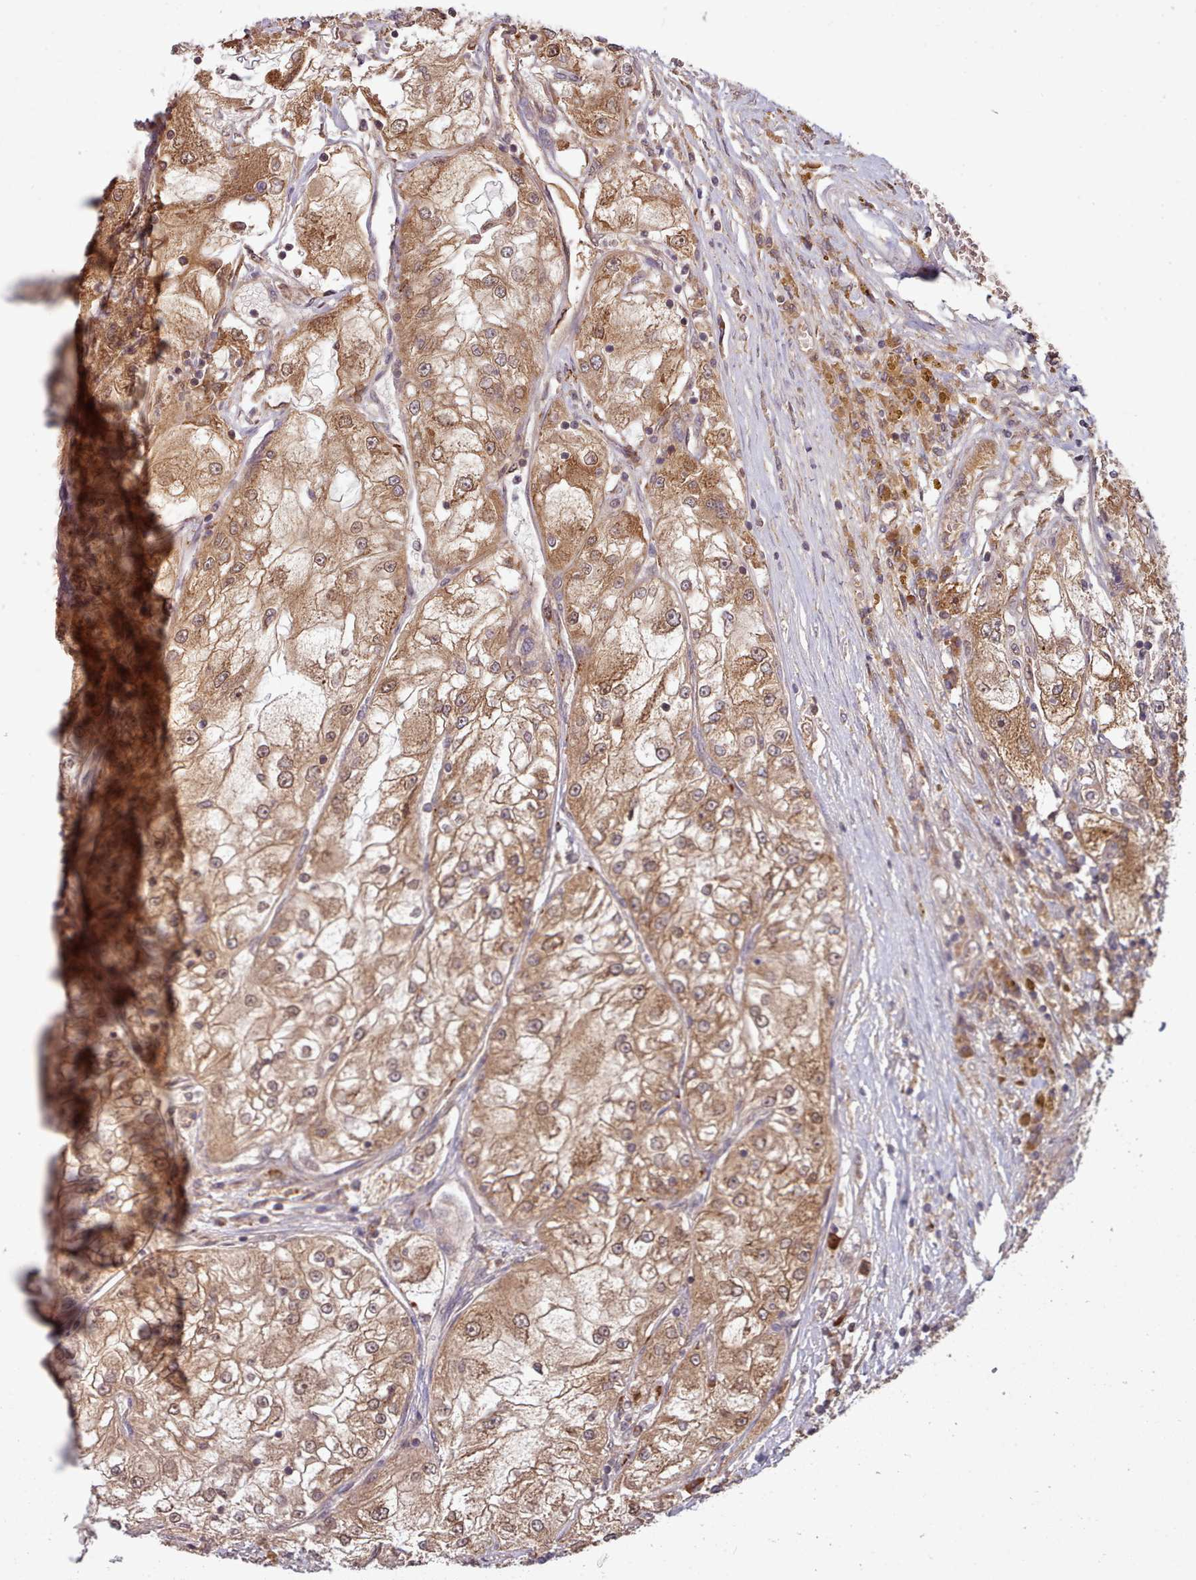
{"staining": {"intensity": "moderate", "quantity": ">75%", "location": "cytoplasmic/membranous"}, "tissue": "renal cancer", "cell_type": "Tumor cells", "image_type": "cancer", "snomed": [{"axis": "morphology", "description": "Adenocarcinoma, NOS"}, {"axis": "topography", "description": "Kidney"}], "caption": "Immunohistochemical staining of human adenocarcinoma (renal) exhibits moderate cytoplasmic/membranous protein expression in approximately >75% of tumor cells. Using DAB (brown) and hematoxylin (blue) stains, captured at high magnification using brightfield microscopy.", "gene": "PIP4P1", "patient": {"sex": "female", "age": 72}}